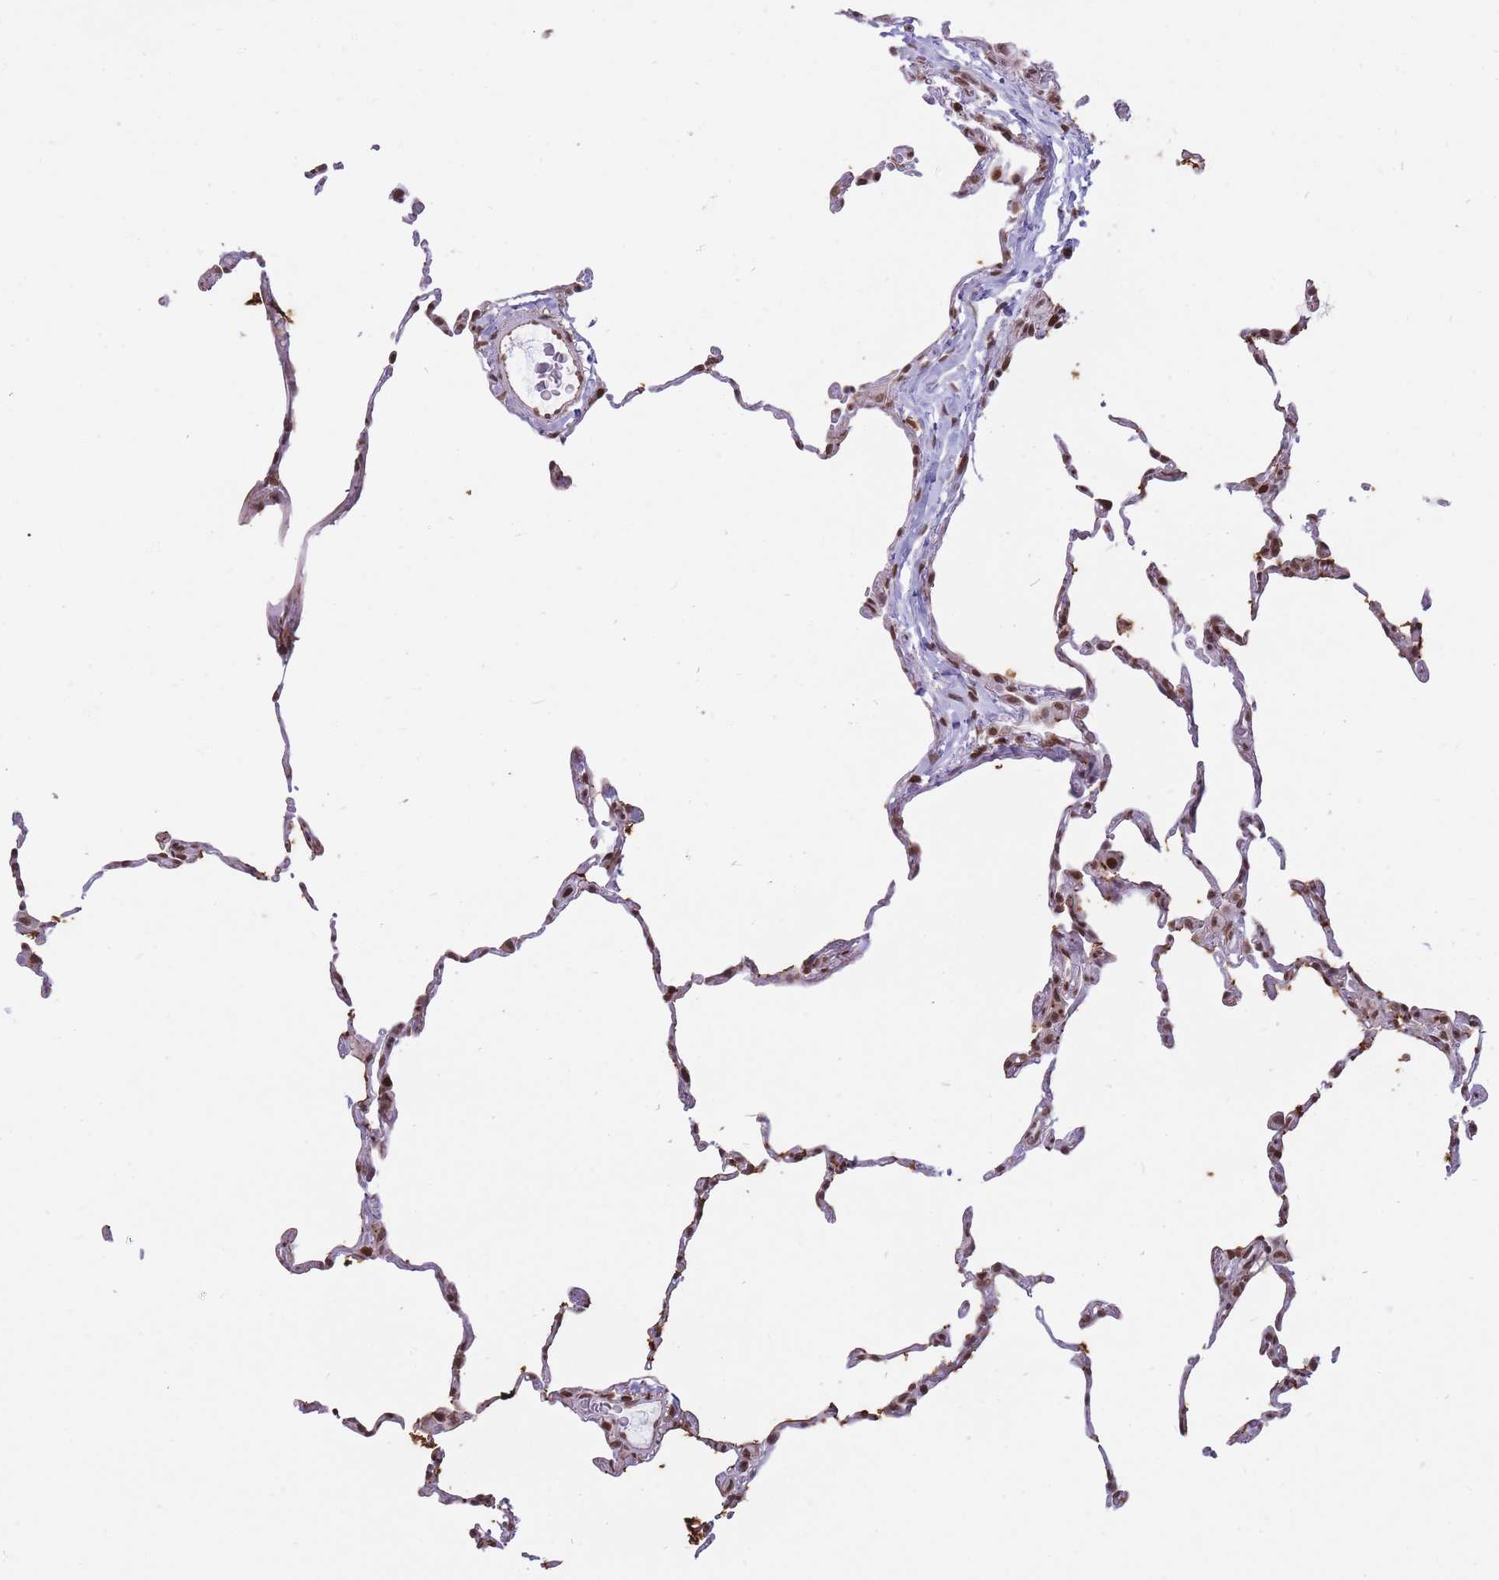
{"staining": {"intensity": "moderate", "quantity": ">75%", "location": "nuclear"}, "tissue": "lung", "cell_type": "Alveolar cells", "image_type": "normal", "snomed": [{"axis": "morphology", "description": "Normal tissue, NOS"}, {"axis": "topography", "description": "Lung"}], "caption": "IHC photomicrograph of unremarkable lung stained for a protein (brown), which displays medium levels of moderate nuclear positivity in approximately >75% of alveolar cells.", "gene": "SHISAL1", "patient": {"sex": "female", "age": 57}}